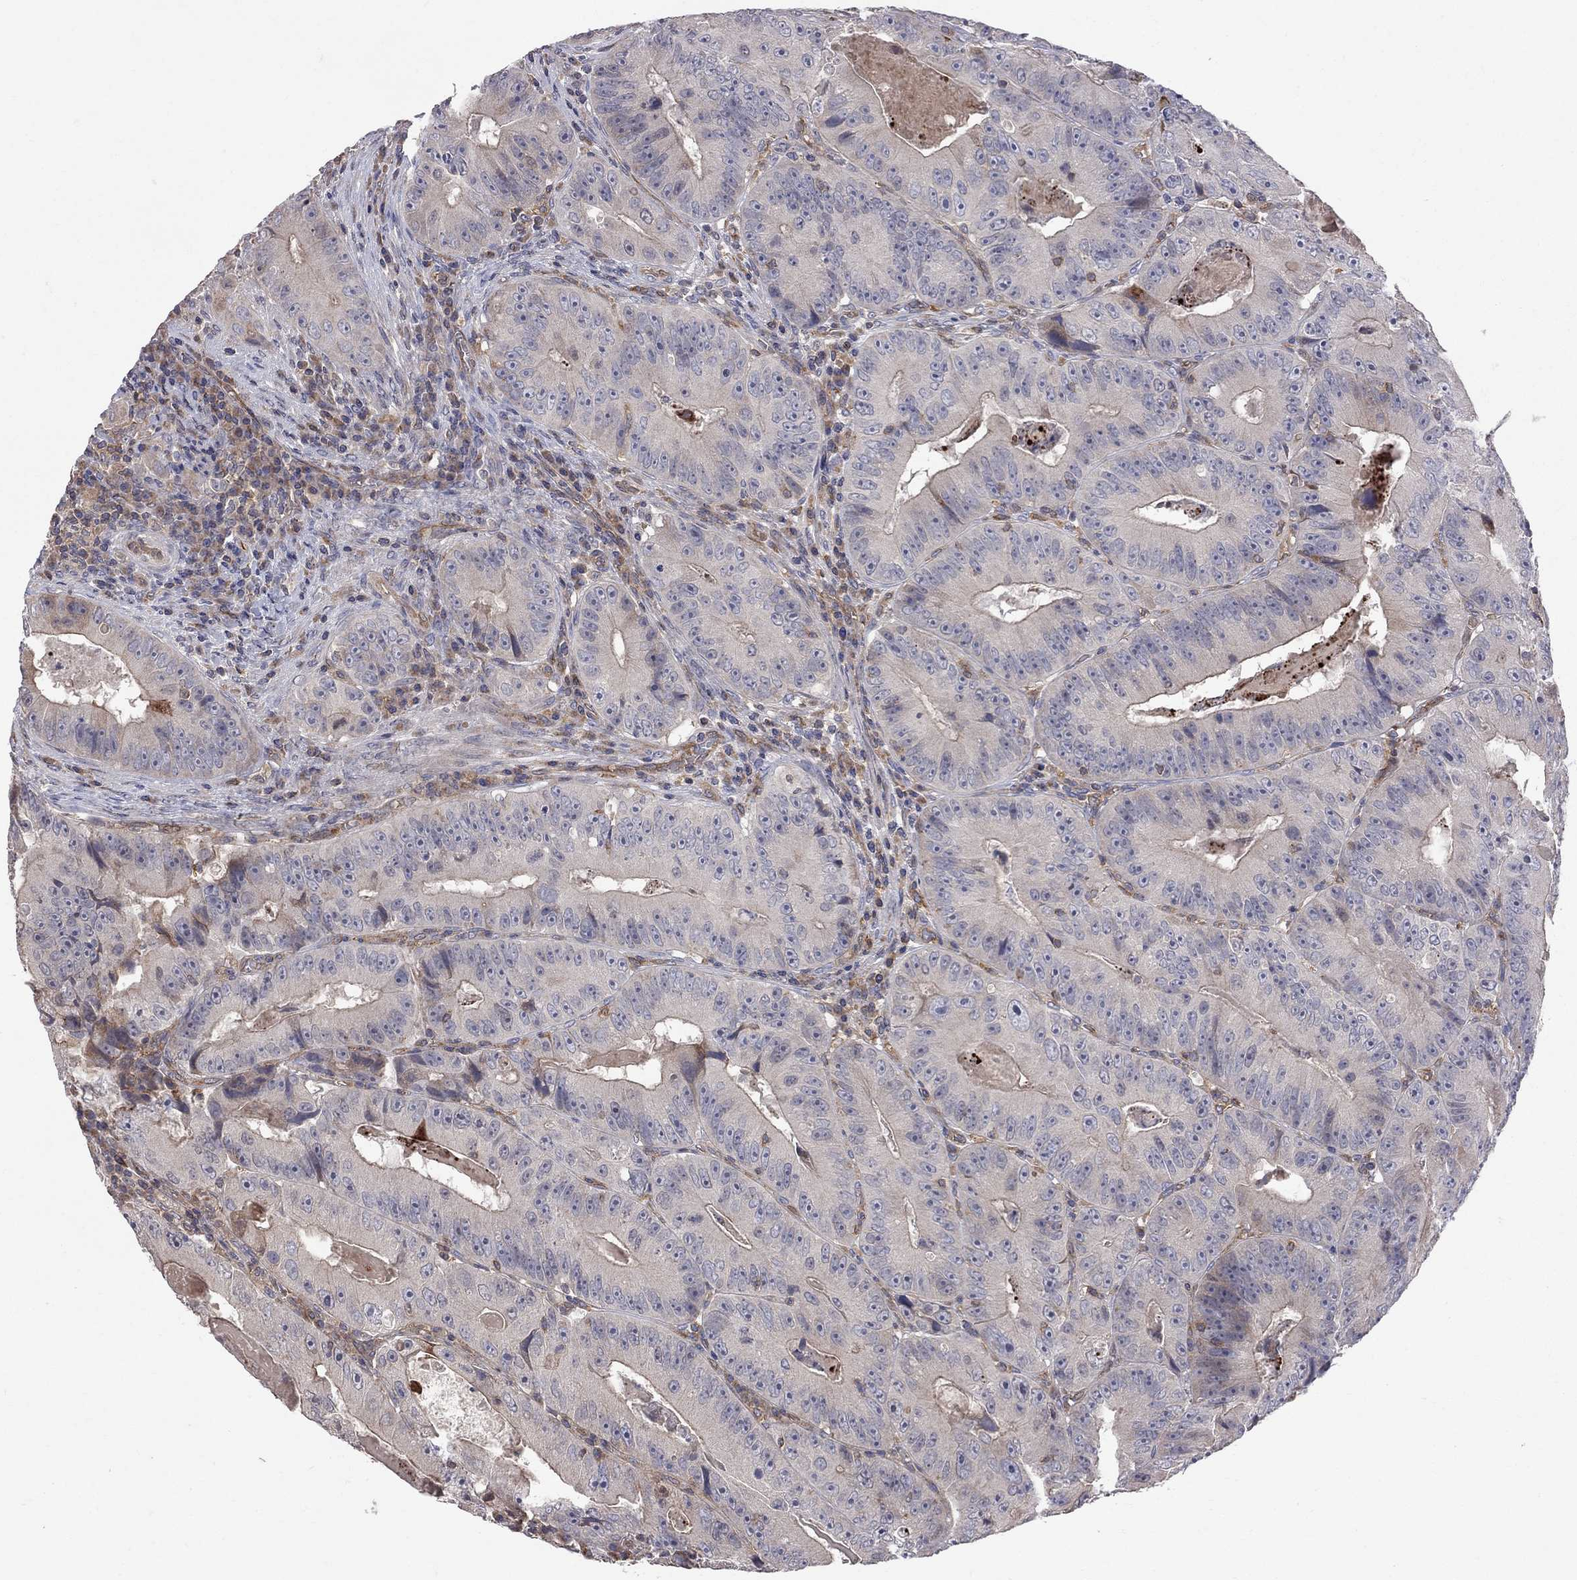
{"staining": {"intensity": "weak", "quantity": "<25%", "location": "cytoplasmic/membranous"}, "tissue": "colorectal cancer", "cell_type": "Tumor cells", "image_type": "cancer", "snomed": [{"axis": "morphology", "description": "Adenocarcinoma, NOS"}, {"axis": "topography", "description": "Colon"}], "caption": "Protein analysis of colorectal adenocarcinoma shows no significant positivity in tumor cells.", "gene": "ABI3", "patient": {"sex": "female", "age": 86}}